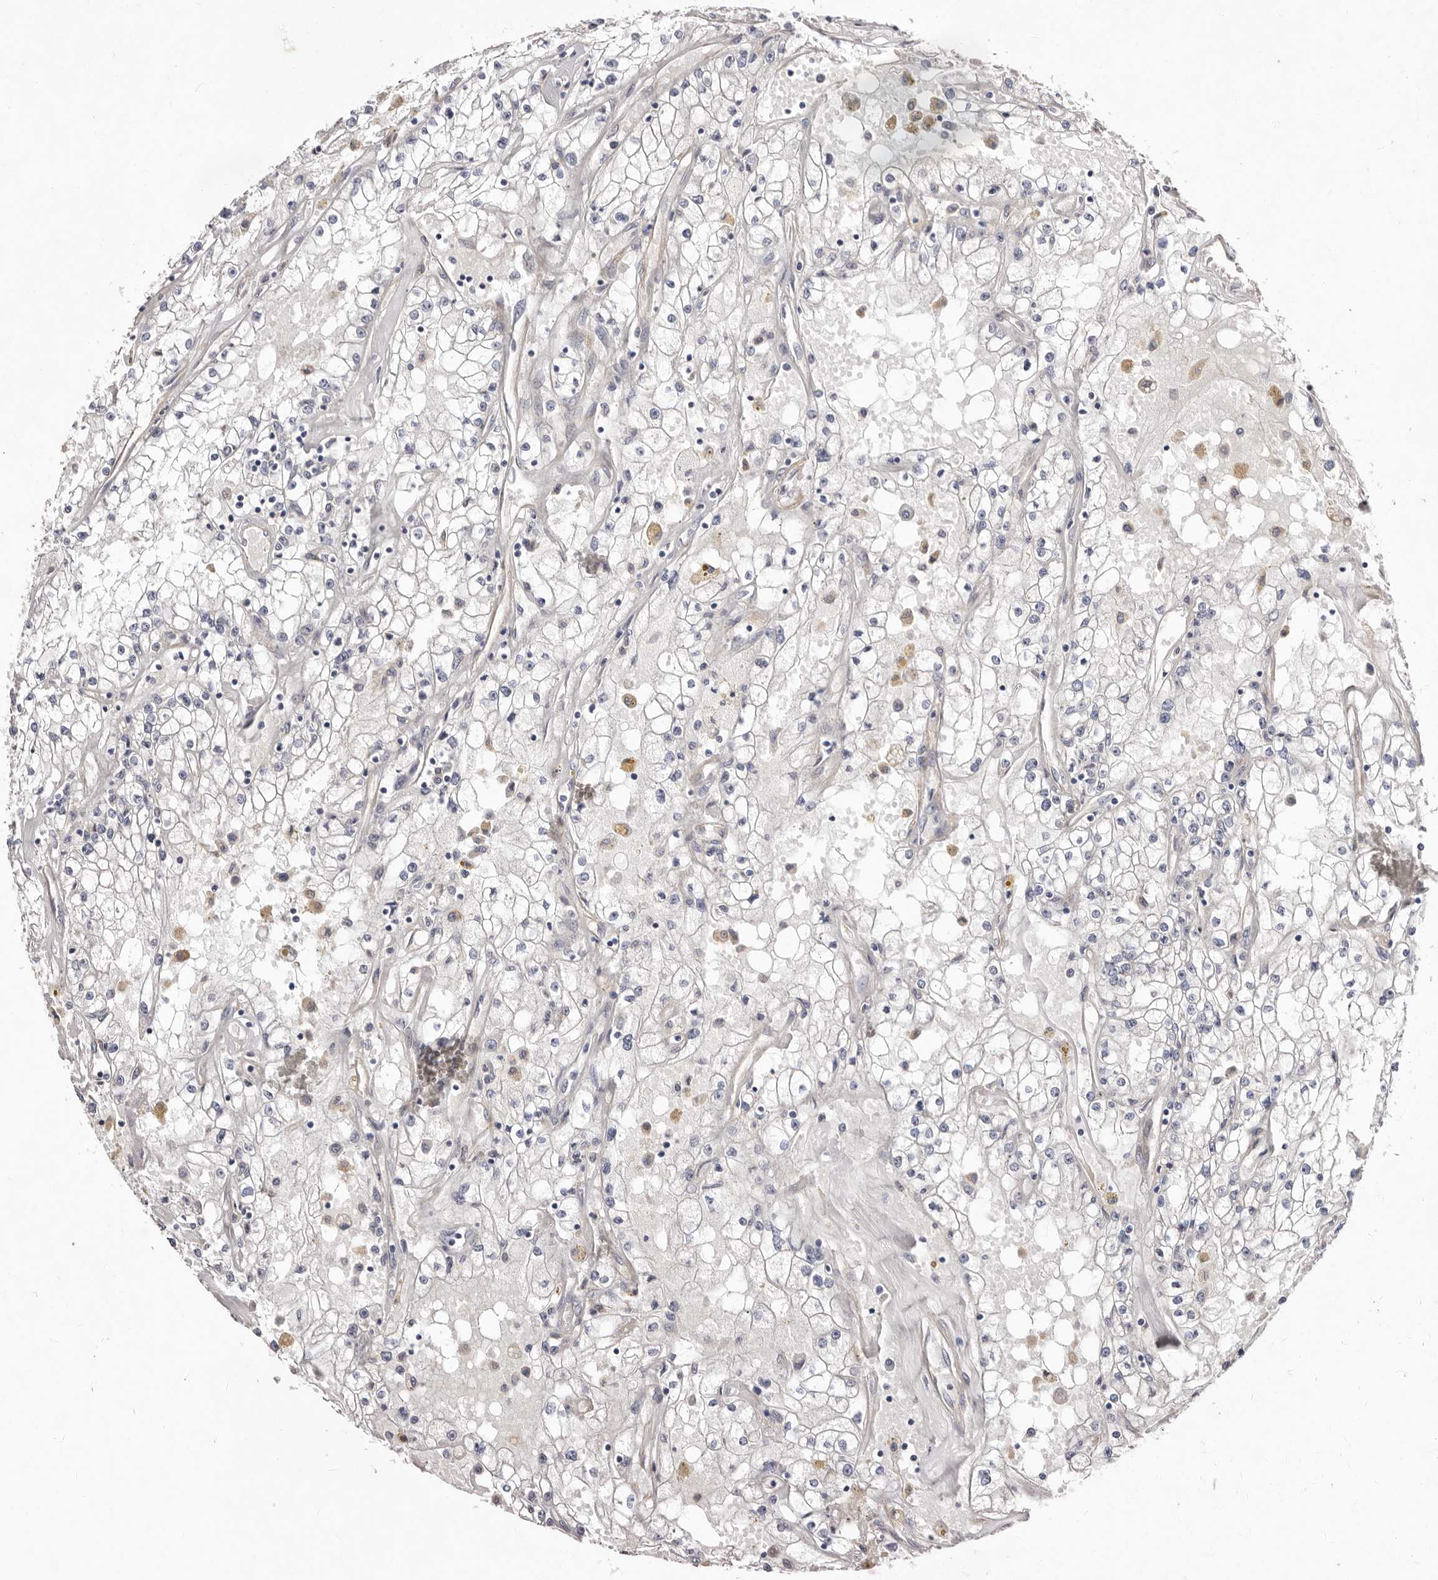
{"staining": {"intensity": "negative", "quantity": "none", "location": "none"}, "tissue": "renal cancer", "cell_type": "Tumor cells", "image_type": "cancer", "snomed": [{"axis": "morphology", "description": "Adenocarcinoma, NOS"}, {"axis": "topography", "description": "Kidney"}], "caption": "There is no significant positivity in tumor cells of adenocarcinoma (renal).", "gene": "FAM167B", "patient": {"sex": "male", "age": 56}}